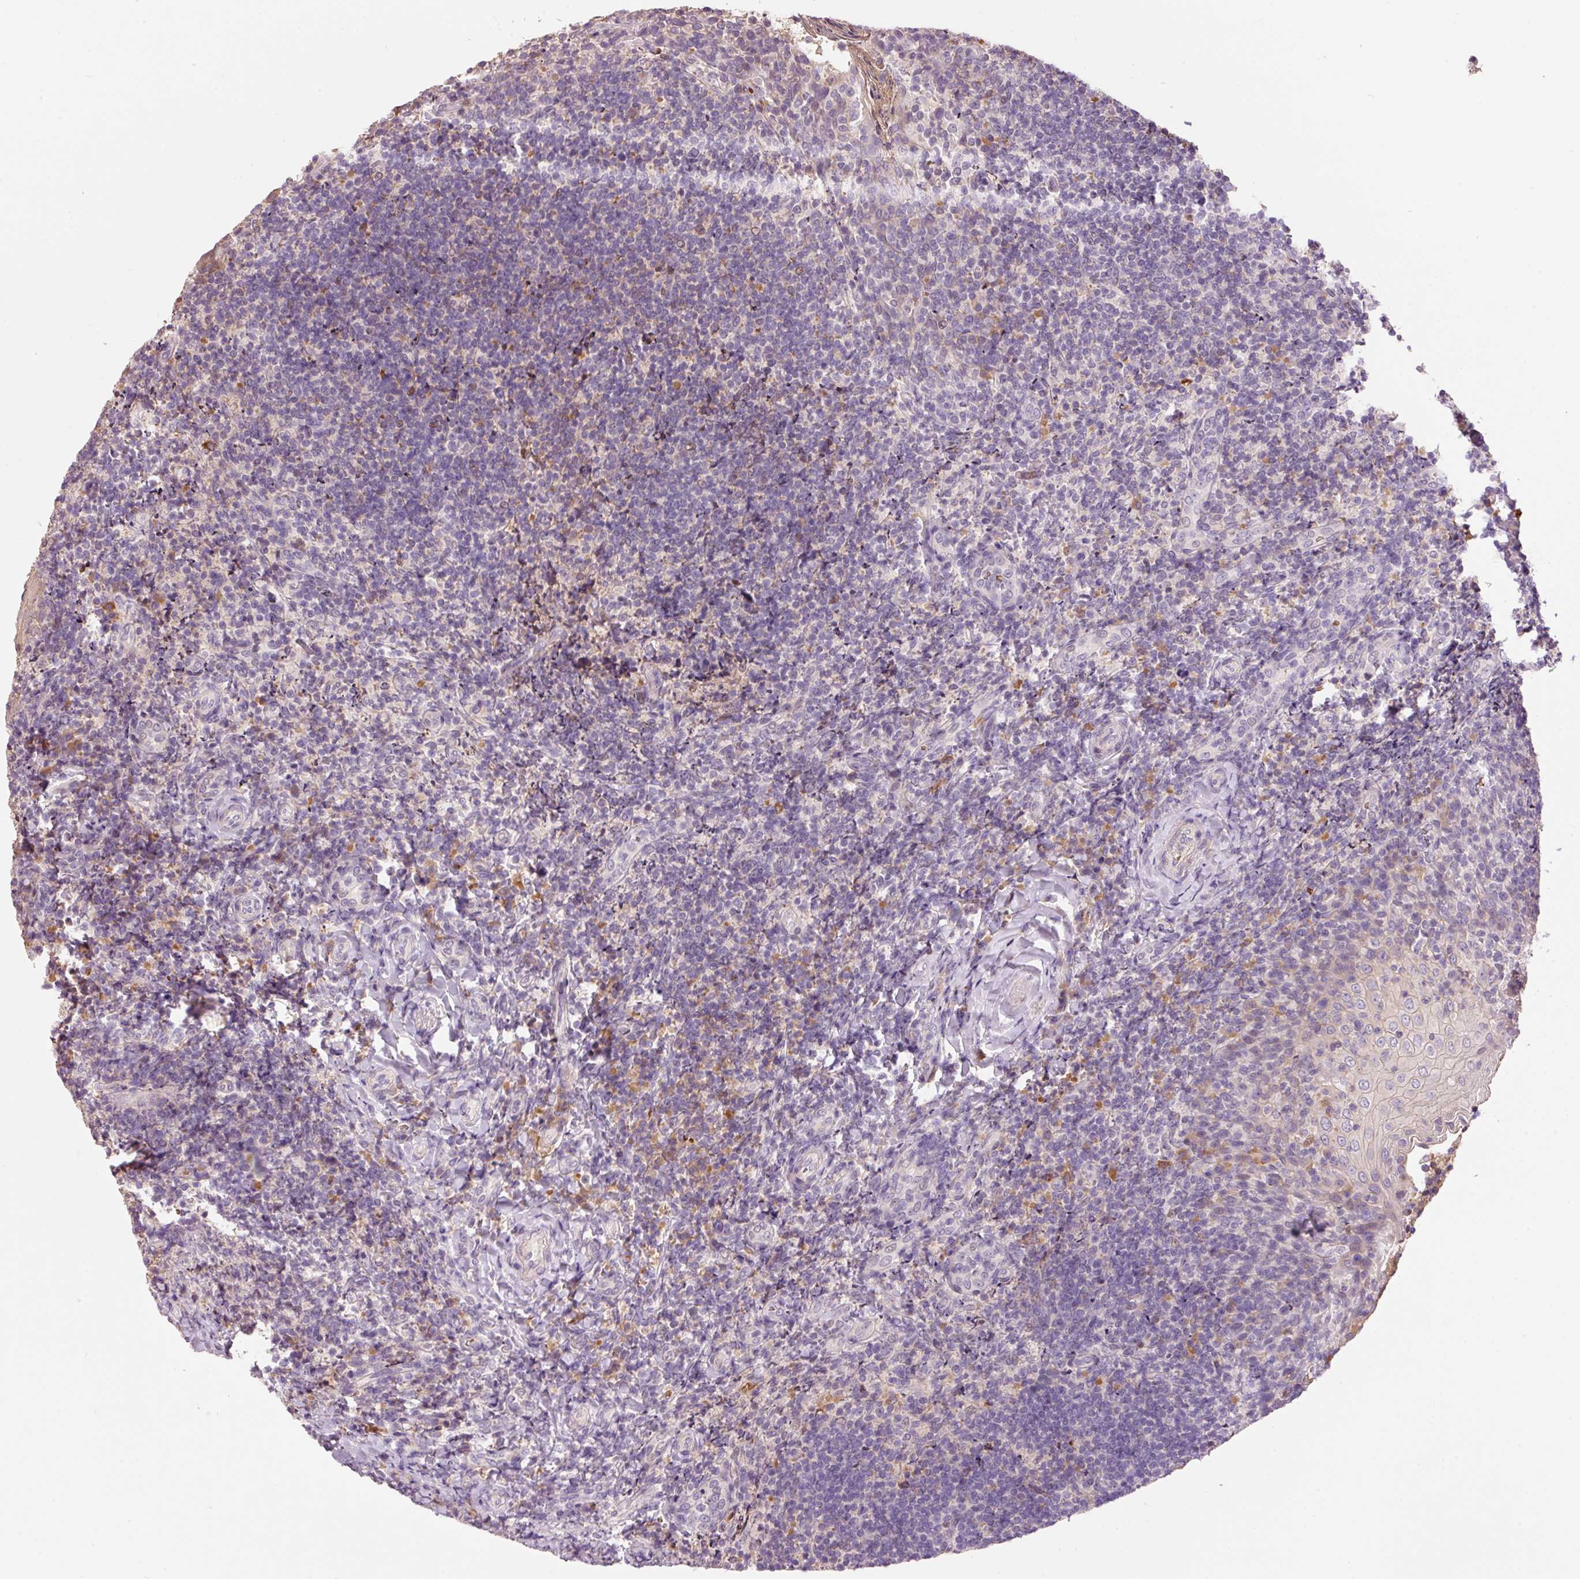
{"staining": {"intensity": "negative", "quantity": "none", "location": "none"}, "tissue": "tonsil", "cell_type": "Germinal center cells", "image_type": "normal", "snomed": [{"axis": "morphology", "description": "Normal tissue, NOS"}, {"axis": "topography", "description": "Tonsil"}], "caption": "An immunohistochemistry (IHC) micrograph of unremarkable tonsil is shown. There is no staining in germinal center cells of tonsil. (DAB (3,3'-diaminobenzidine) immunohistochemistry (IHC) visualized using brightfield microscopy, high magnification).", "gene": "CMTM8", "patient": {"sex": "female", "age": 10}}